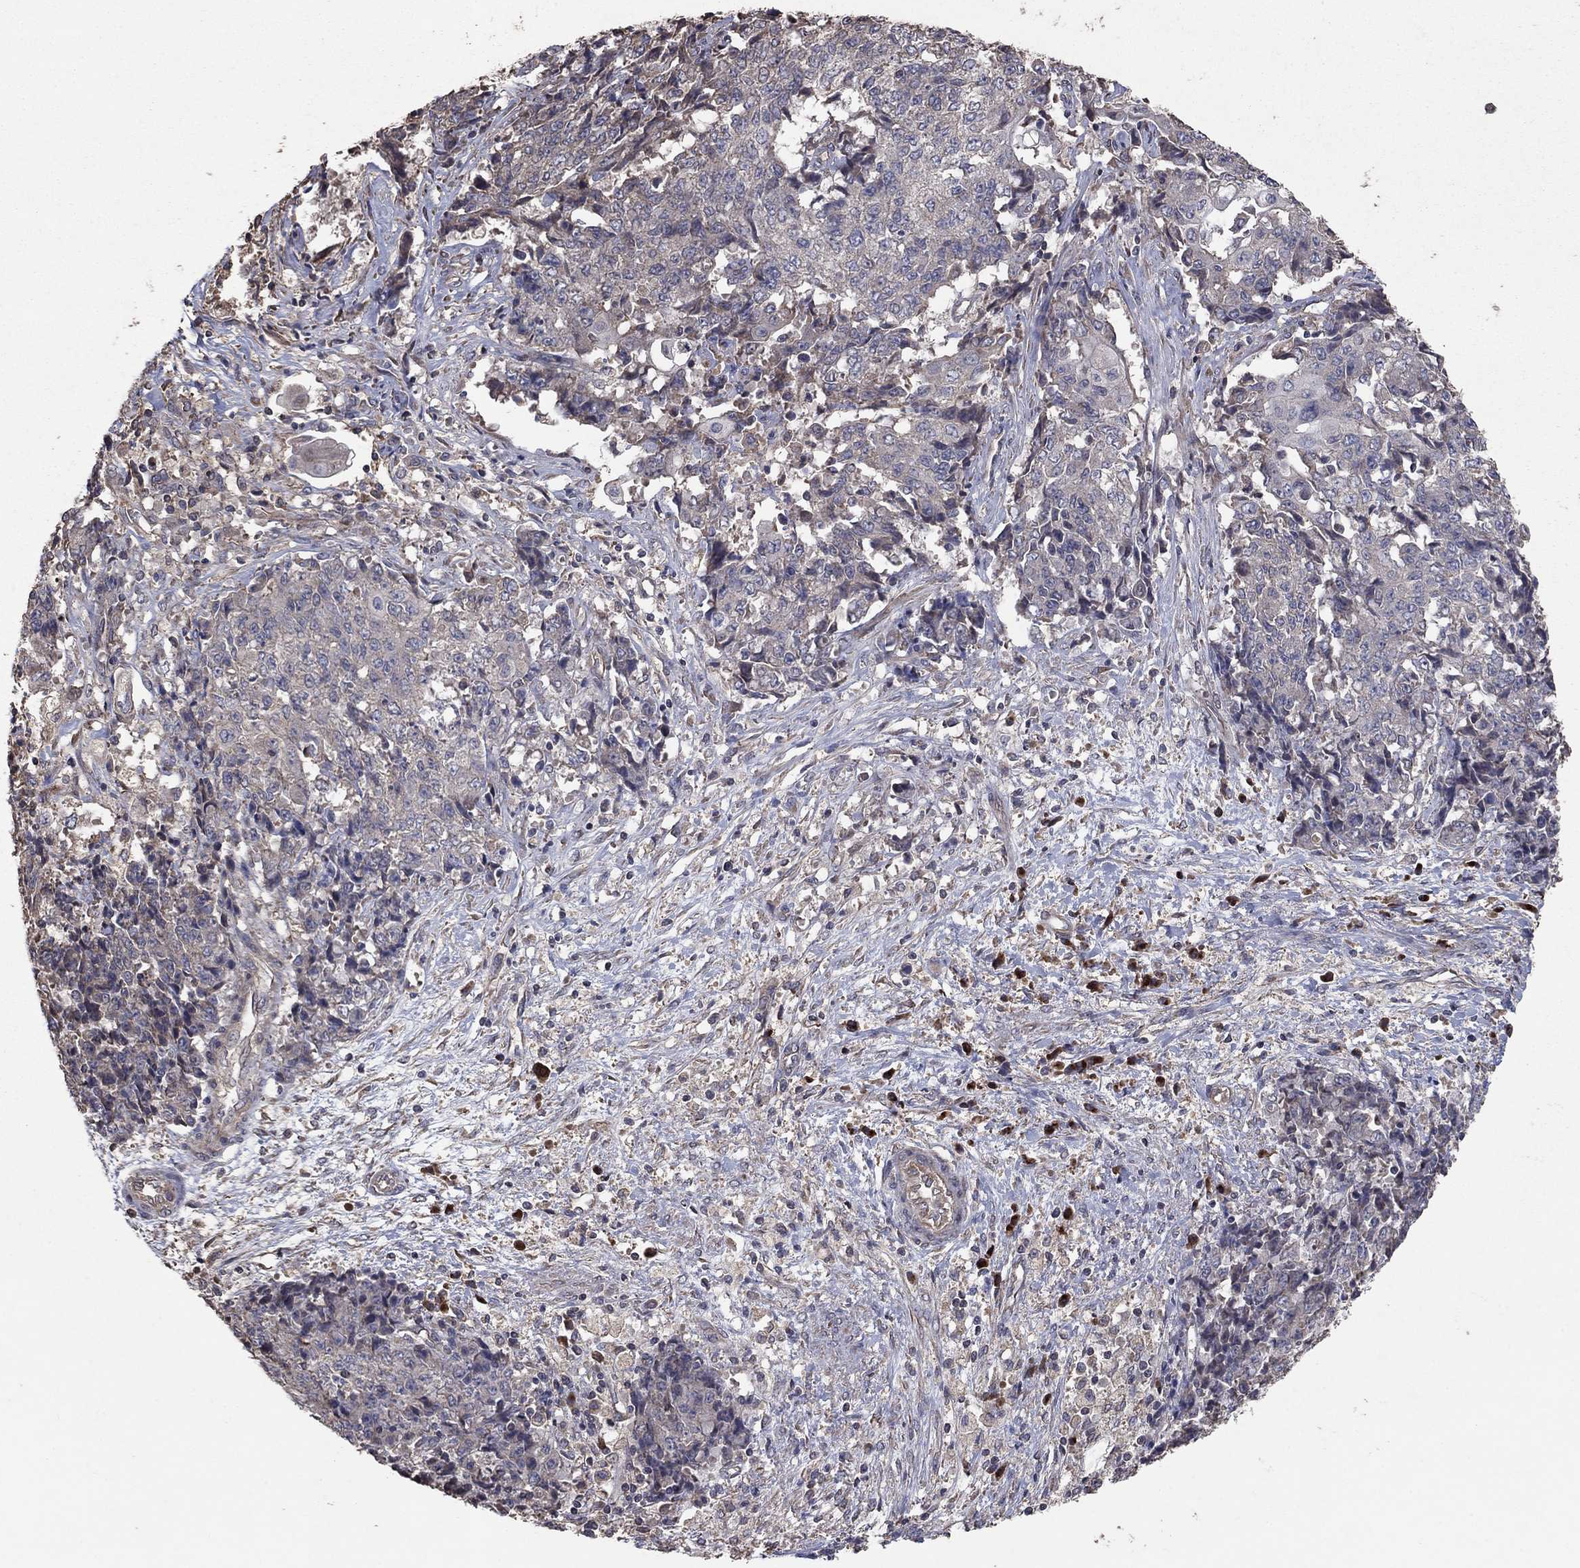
{"staining": {"intensity": "negative", "quantity": "none", "location": "none"}, "tissue": "ovarian cancer", "cell_type": "Tumor cells", "image_type": "cancer", "snomed": [{"axis": "morphology", "description": "Carcinoma, endometroid"}, {"axis": "topography", "description": "Ovary"}], "caption": "The IHC histopathology image has no significant expression in tumor cells of ovarian endometroid carcinoma tissue. The staining is performed using DAB (3,3'-diaminobenzidine) brown chromogen with nuclei counter-stained in using hematoxylin.", "gene": "FLT4", "patient": {"sex": "female", "age": 42}}